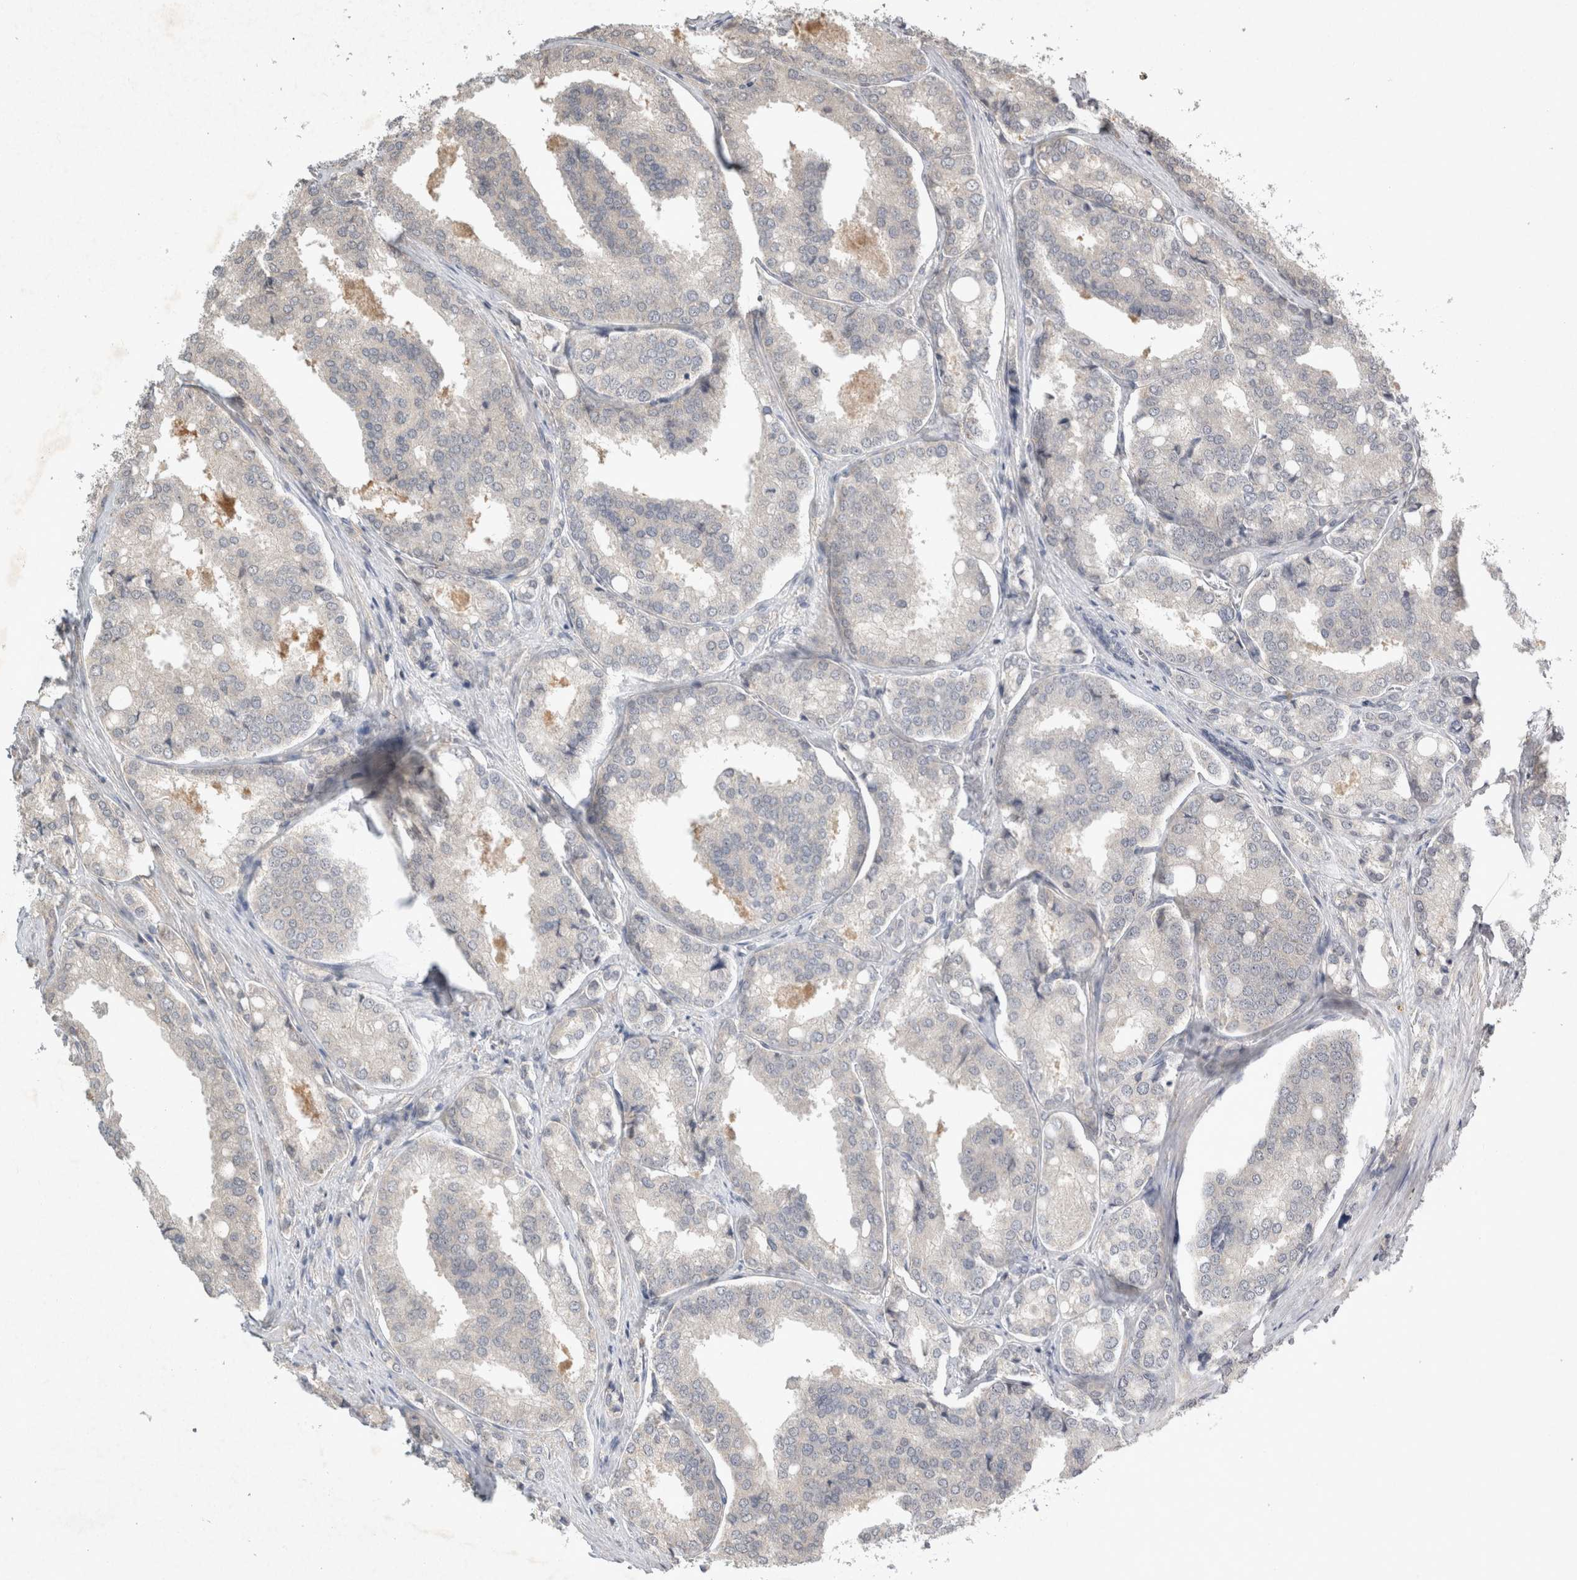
{"staining": {"intensity": "negative", "quantity": "none", "location": "none"}, "tissue": "prostate cancer", "cell_type": "Tumor cells", "image_type": "cancer", "snomed": [{"axis": "morphology", "description": "Adenocarcinoma, High grade"}, {"axis": "topography", "description": "Prostate"}], "caption": "DAB immunohistochemical staining of human adenocarcinoma (high-grade) (prostate) reveals no significant expression in tumor cells.", "gene": "LOXL2", "patient": {"sex": "male", "age": 50}}